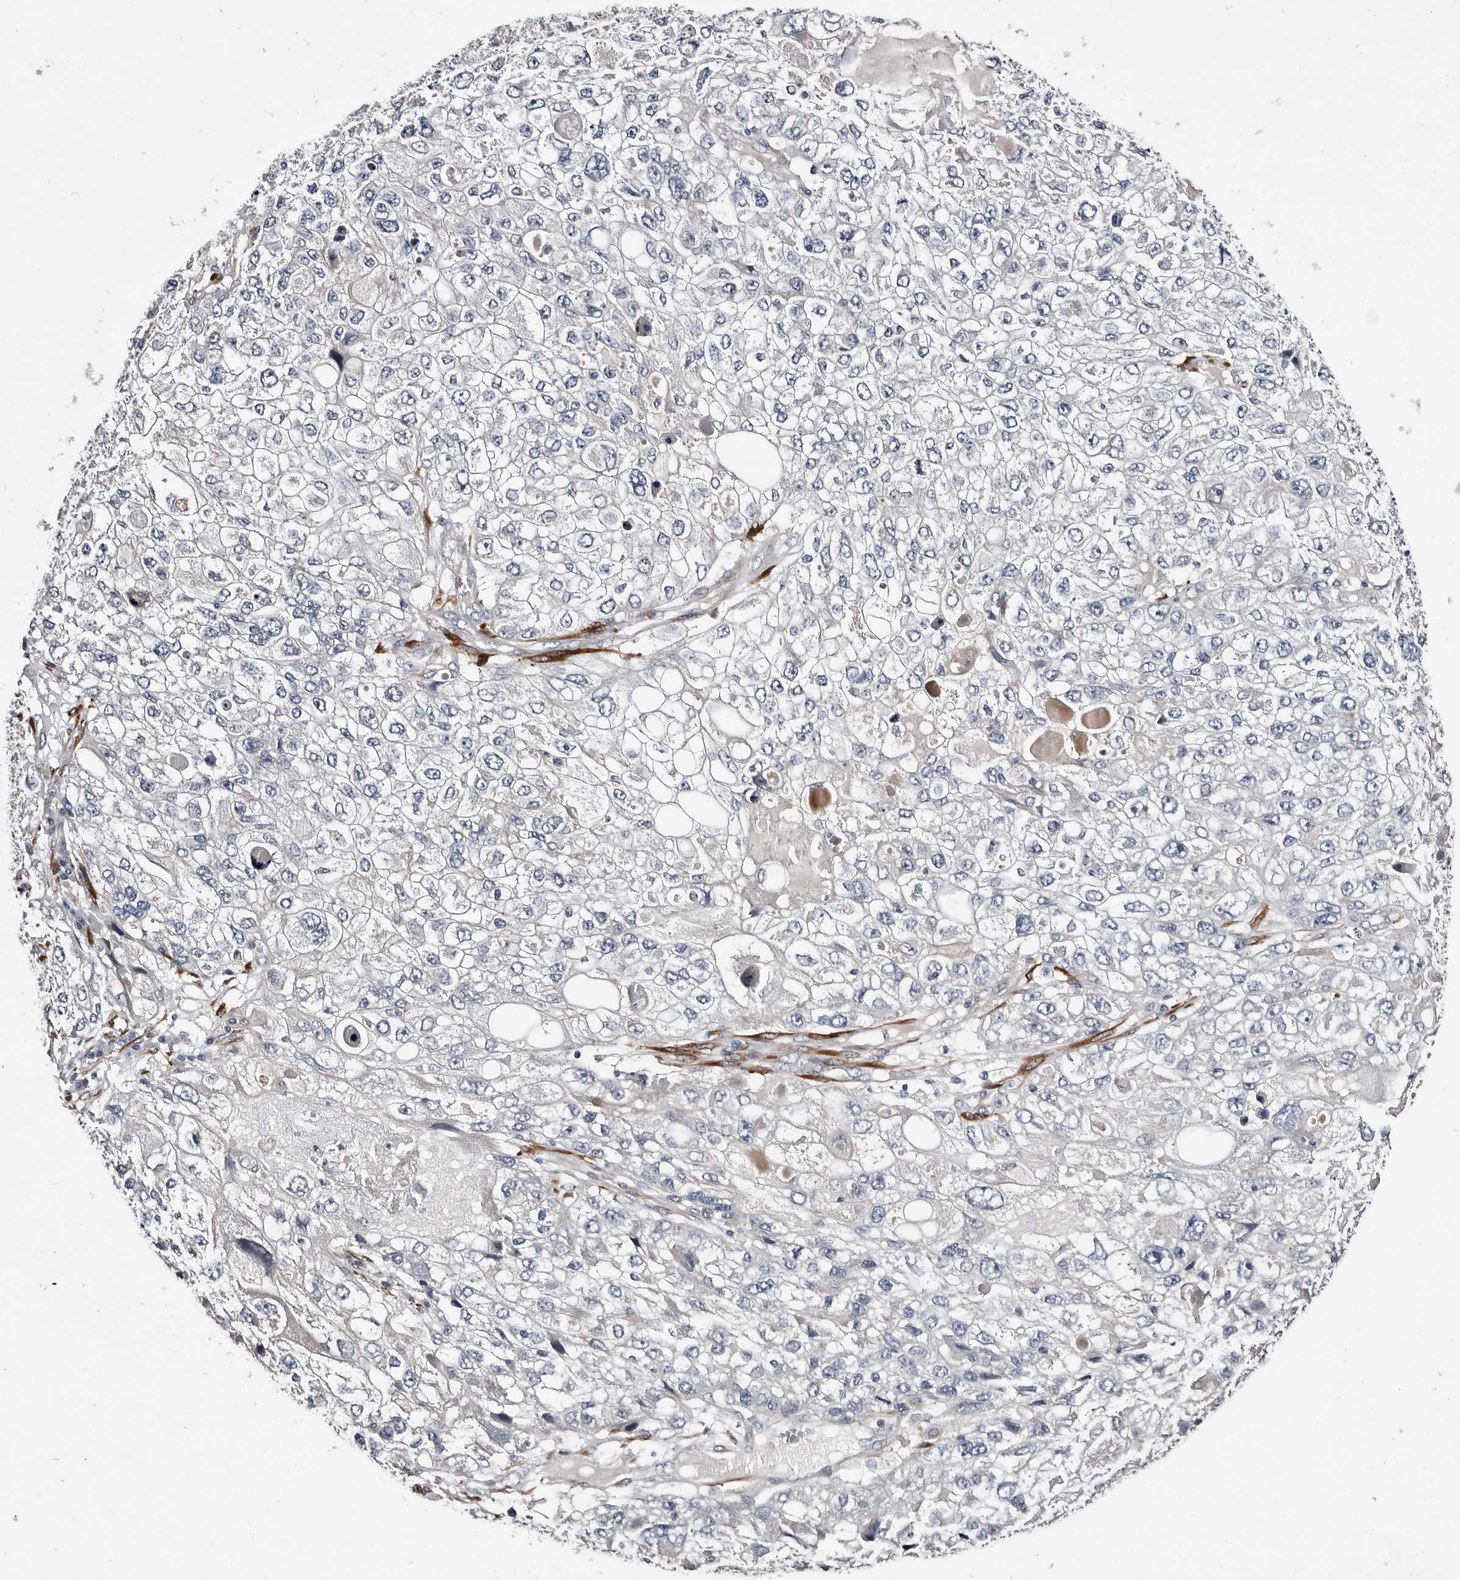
{"staining": {"intensity": "negative", "quantity": "none", "location": "none"}, "tissue": "endometrial cancer", "cell_type": "Tumor cells", "image_type": "cancer", "snomed": [{"axis": "morphology", "description": "Adenocarcinoma, NOS"}, {"axis": "topography", "description": "Endometrium"}], "caption": "Image shows no significant protein staining in tumor cells of endometrial cancer. (DAB immunohistochemistry visualized using brightfield microscopy, high magnification).", "gene": "USH1C", "patient": {"sex": "female", "age": 49}}